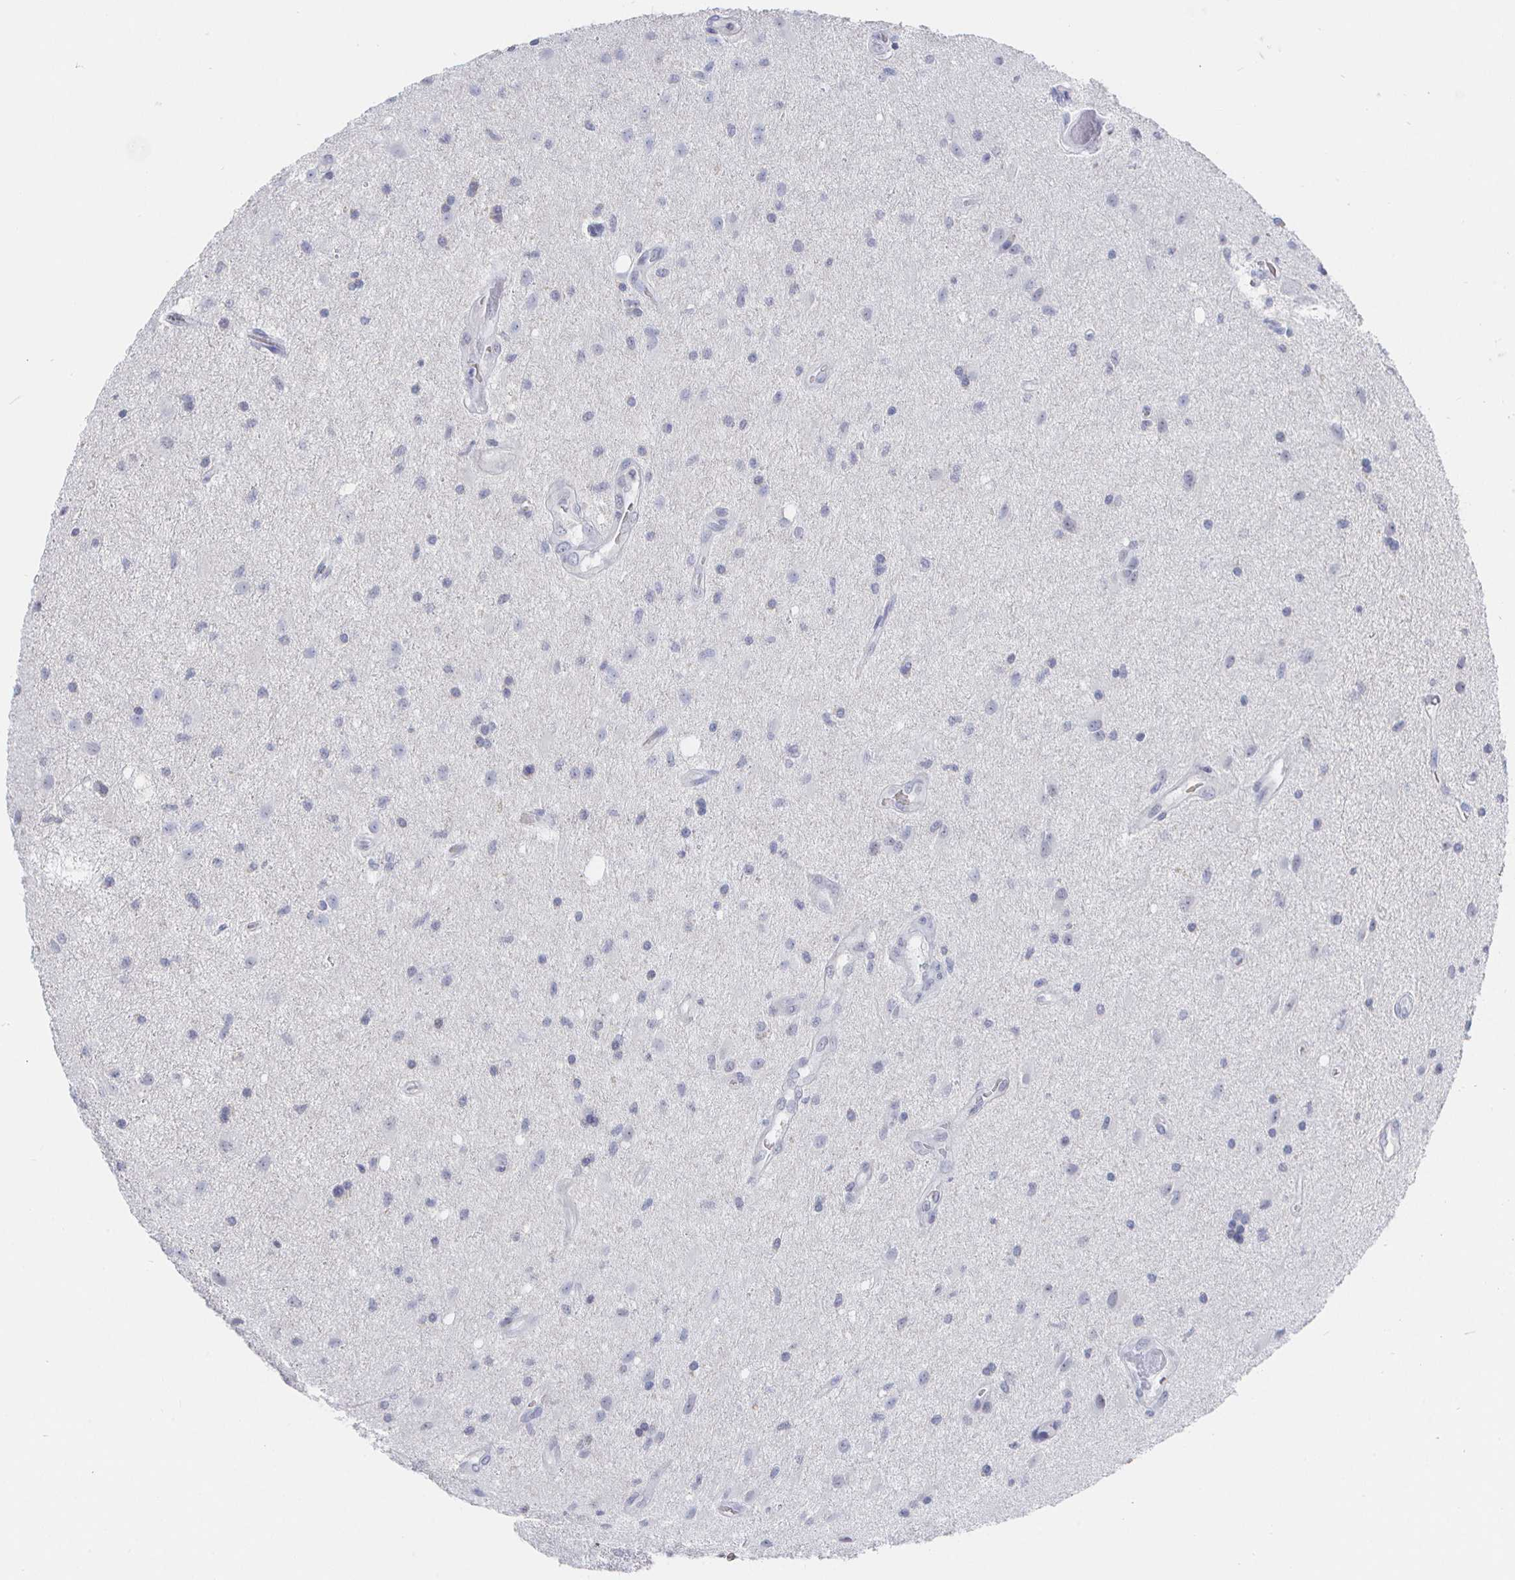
{"staining": {"intensity": "negative", "quantity": "none", "location": "none"}, "tissue": "glioma", "cell_type": "Tumor cells", "image_type": "cancer", "snomed": [{"axis": "morphology", "description": "Glioma, malignant, High grade"}, {"axis": "topography", "description": "Brain"}], "caption": "Immunohistochemical staining of malignant glioma (high-grade) exhibits no significant positivity in tumor cells. (Brightfield microscopy of DAB (3,3'-diaminobenzidine) immunohistochemistry (IHC) at high magnification).", "gene": "LRRC23", "patient": {"sex": "male", "age": 67}}